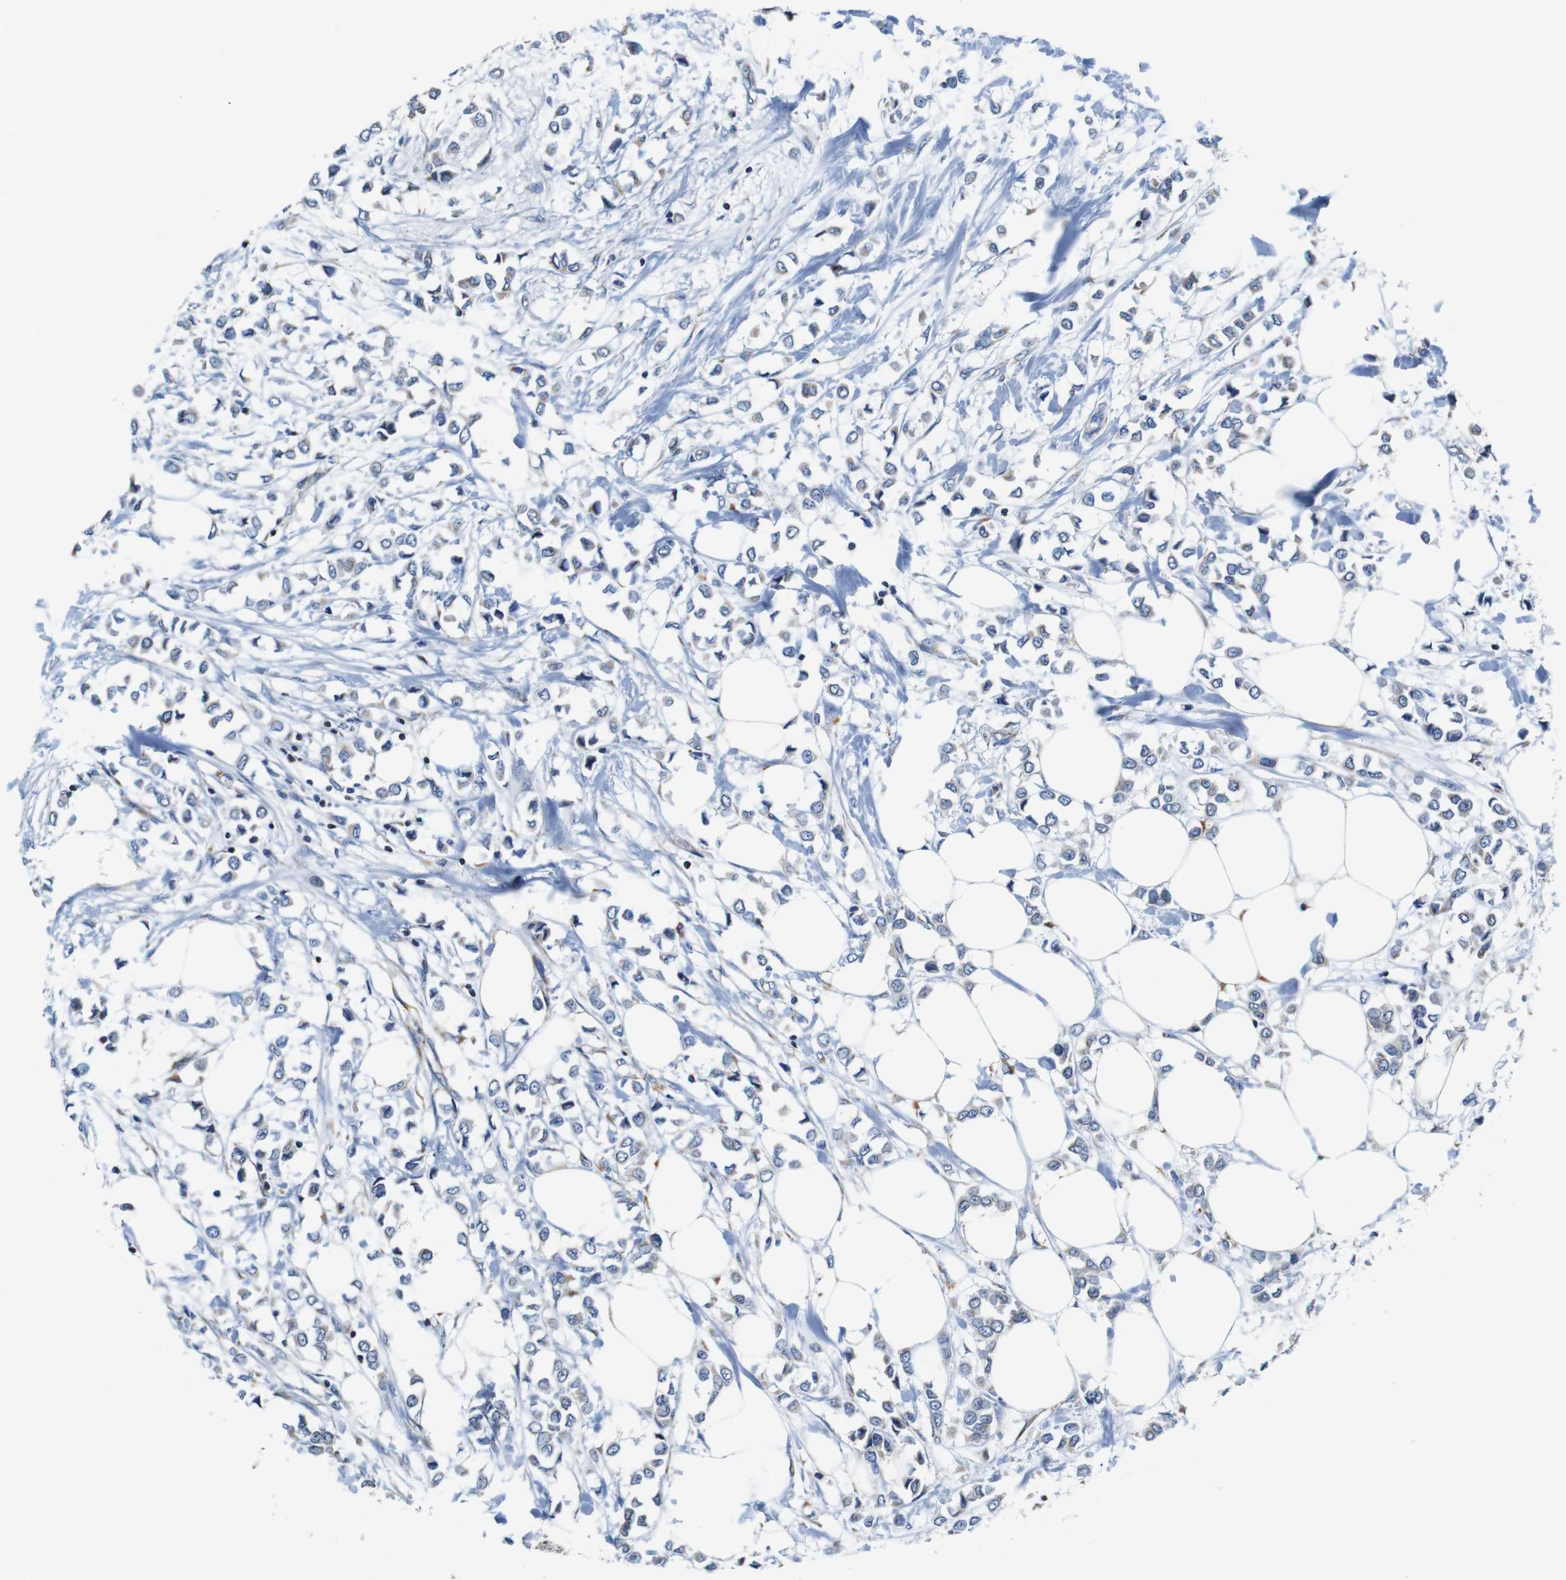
{"staining": {"intensity": "negative", "quantity": "none", "location": "none"}, "tissue": "breast cancer", "cell_type": "Tumor cells", "image_type": "cancer", "snomed": [{"axis": "morphology", "description": "Lobular carcinoma"}, {"axis": "topography", "description": "Breast"}], "caption": "Photomicrograph shows no significant protein expression in tumor cells of breast cancer.", "gene": "LRP4", "patient": {"sex": "female", "age": 51}}